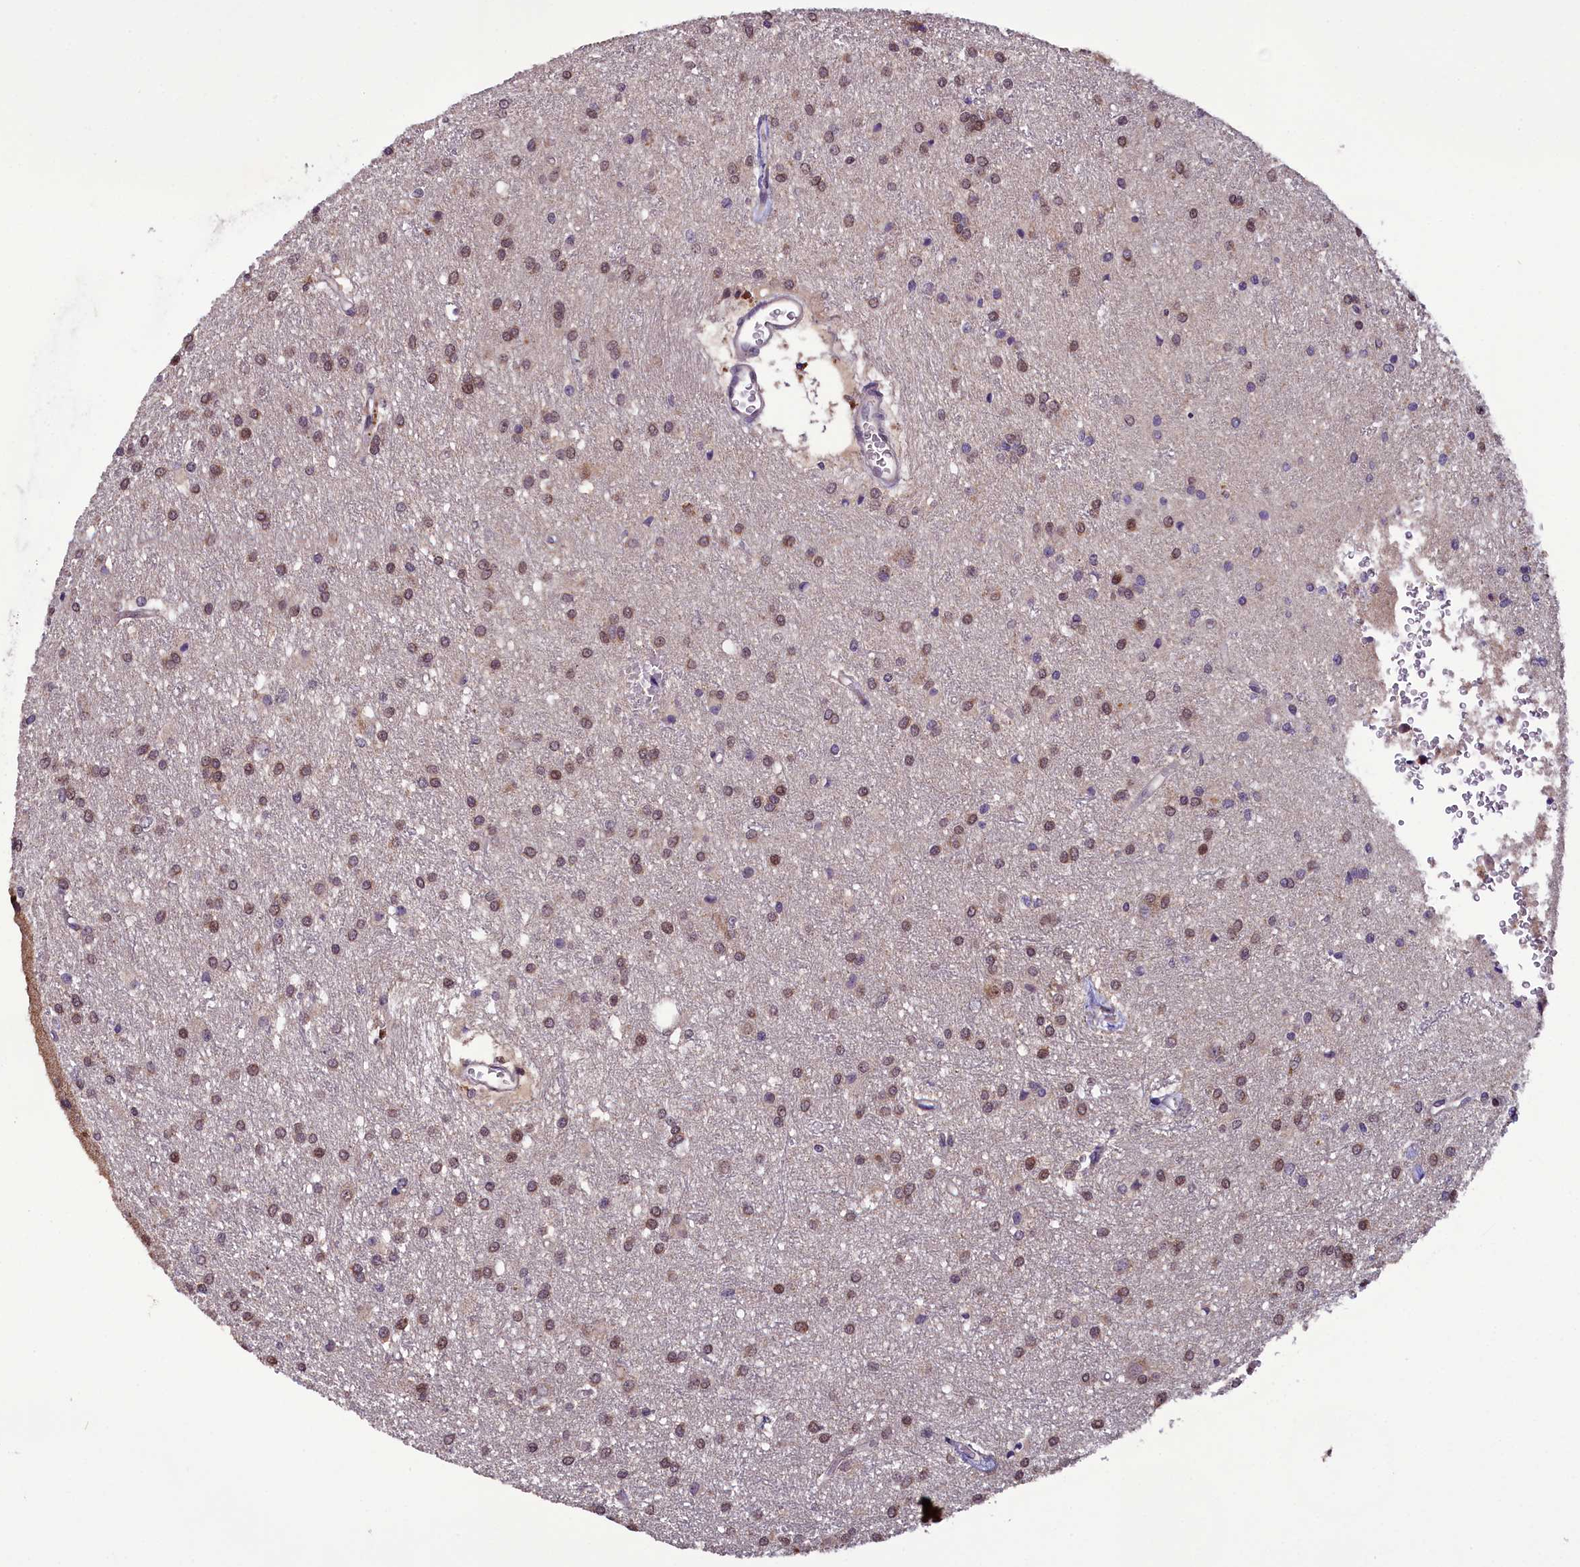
{"staining": {"intensity": "weak", "quantity": ">75%", "location": "nuclear"}, "tissue": "glioma", "cell_type": "Tumor cells", "image_type": "cancer", "snomed": [{"axis": "morphology", "description": "Glioma, malignant, High grade"}, {"axis": "topography", "description": "Brain"}], "caption": "IHC photomicrograph of human glioma stained for a protein (brown), which reveals low levels of weak nuclear positivity in approximately >75% of tumor cells.", "gene": "RPUSD2", "patient": {"sex": "female", "age": 50}}